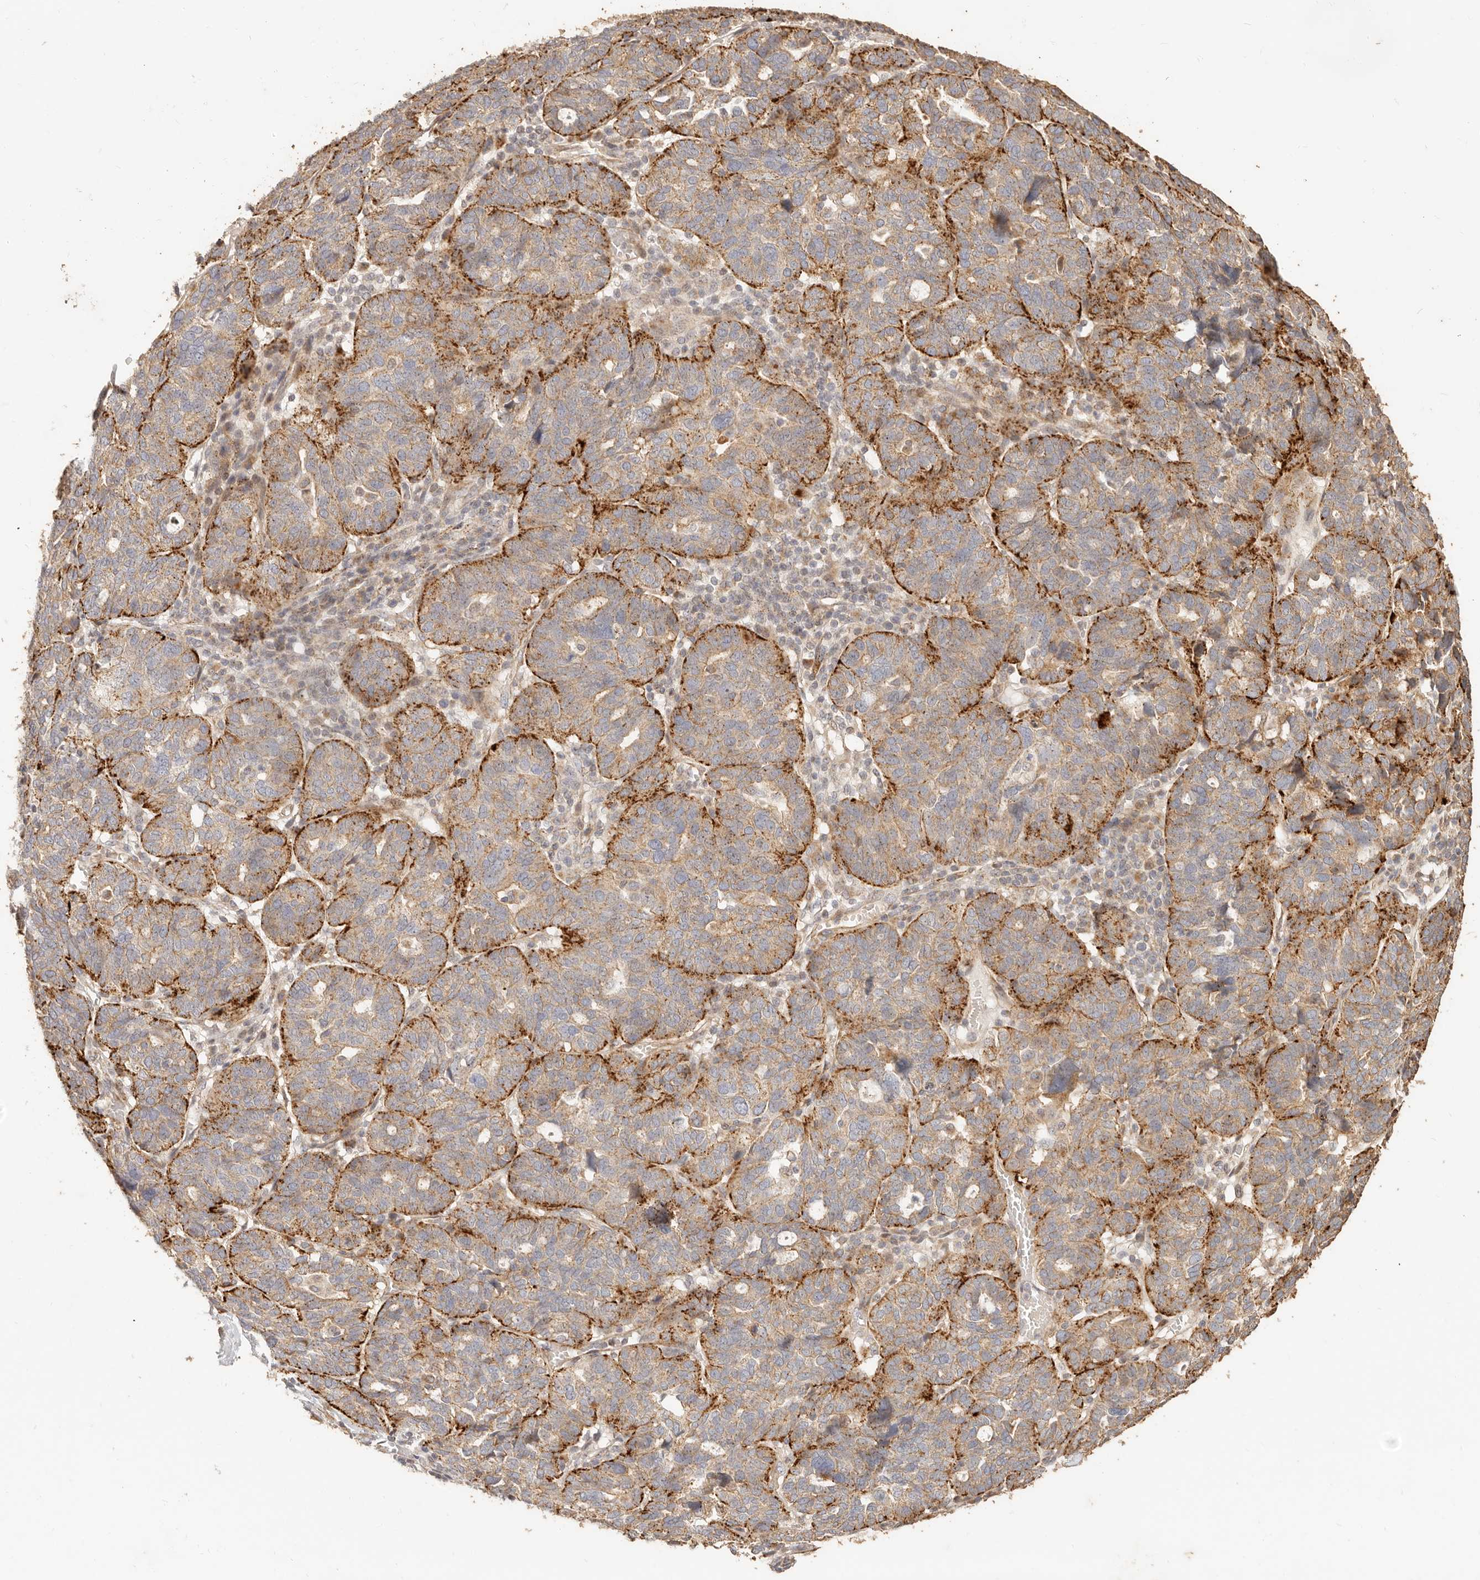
{"staining": {"intensity": "strong", "quantity": "<25%", "location": "cytoplasmic/membranous"}, "tissue": "ovarian cancer", "cell_type": "Tumor cells", "image_type": "cancer", "snomed": [{"axis": "morphology", "description": "Cystadenocarcinoma, serous, NOS"}, {"axis": "topography", "description": "Ovary"}], "caption": "Protein staining displays strong cytoplasmic/membranous expression in approximately <25% of tumor cells in ovarian cancer.", "gene": "PTPN22", "patient": {"sex": "female", "age": 59}}